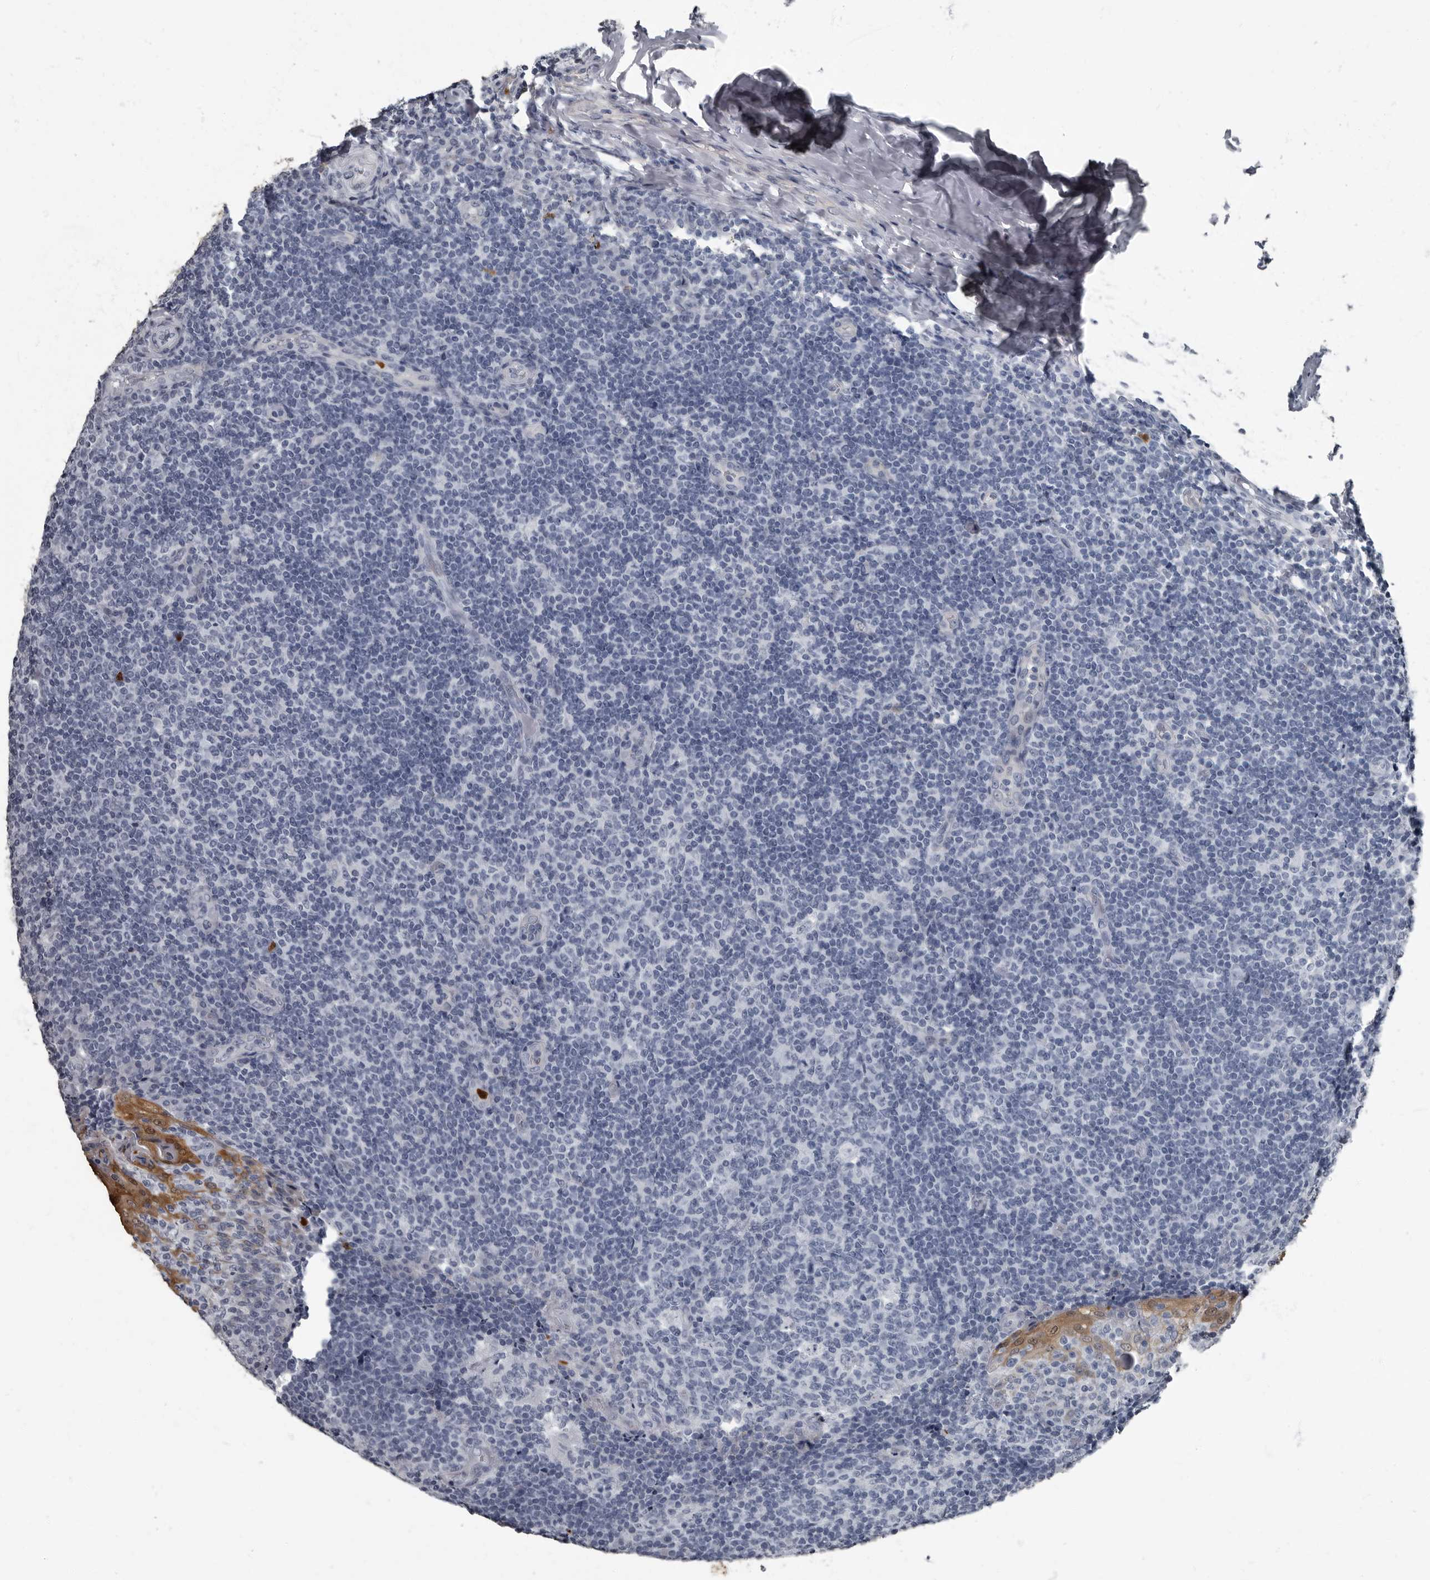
{"staining": {"intensity": "negative", "quantity": "none", "location": "none"}, "tissue": "tonsil", "cell_type": "Germinal center cells", "image_type": "normal", "snomed": [{"axis": "morphology", "description": "Normal tissue, NOS"}, {"axis": "topography", "description": "Tonsil"}], "caption": "Germinal center cells show no significant protein expression in benign tonsil. (Stains: DAB immunohistochemistry (IHC) with hematoxylin counter stain, Microscopy: brightfield microscopy at high magnification).", "gene": "TPD52L1", "patient": {"sex": "female", "age": 19}}